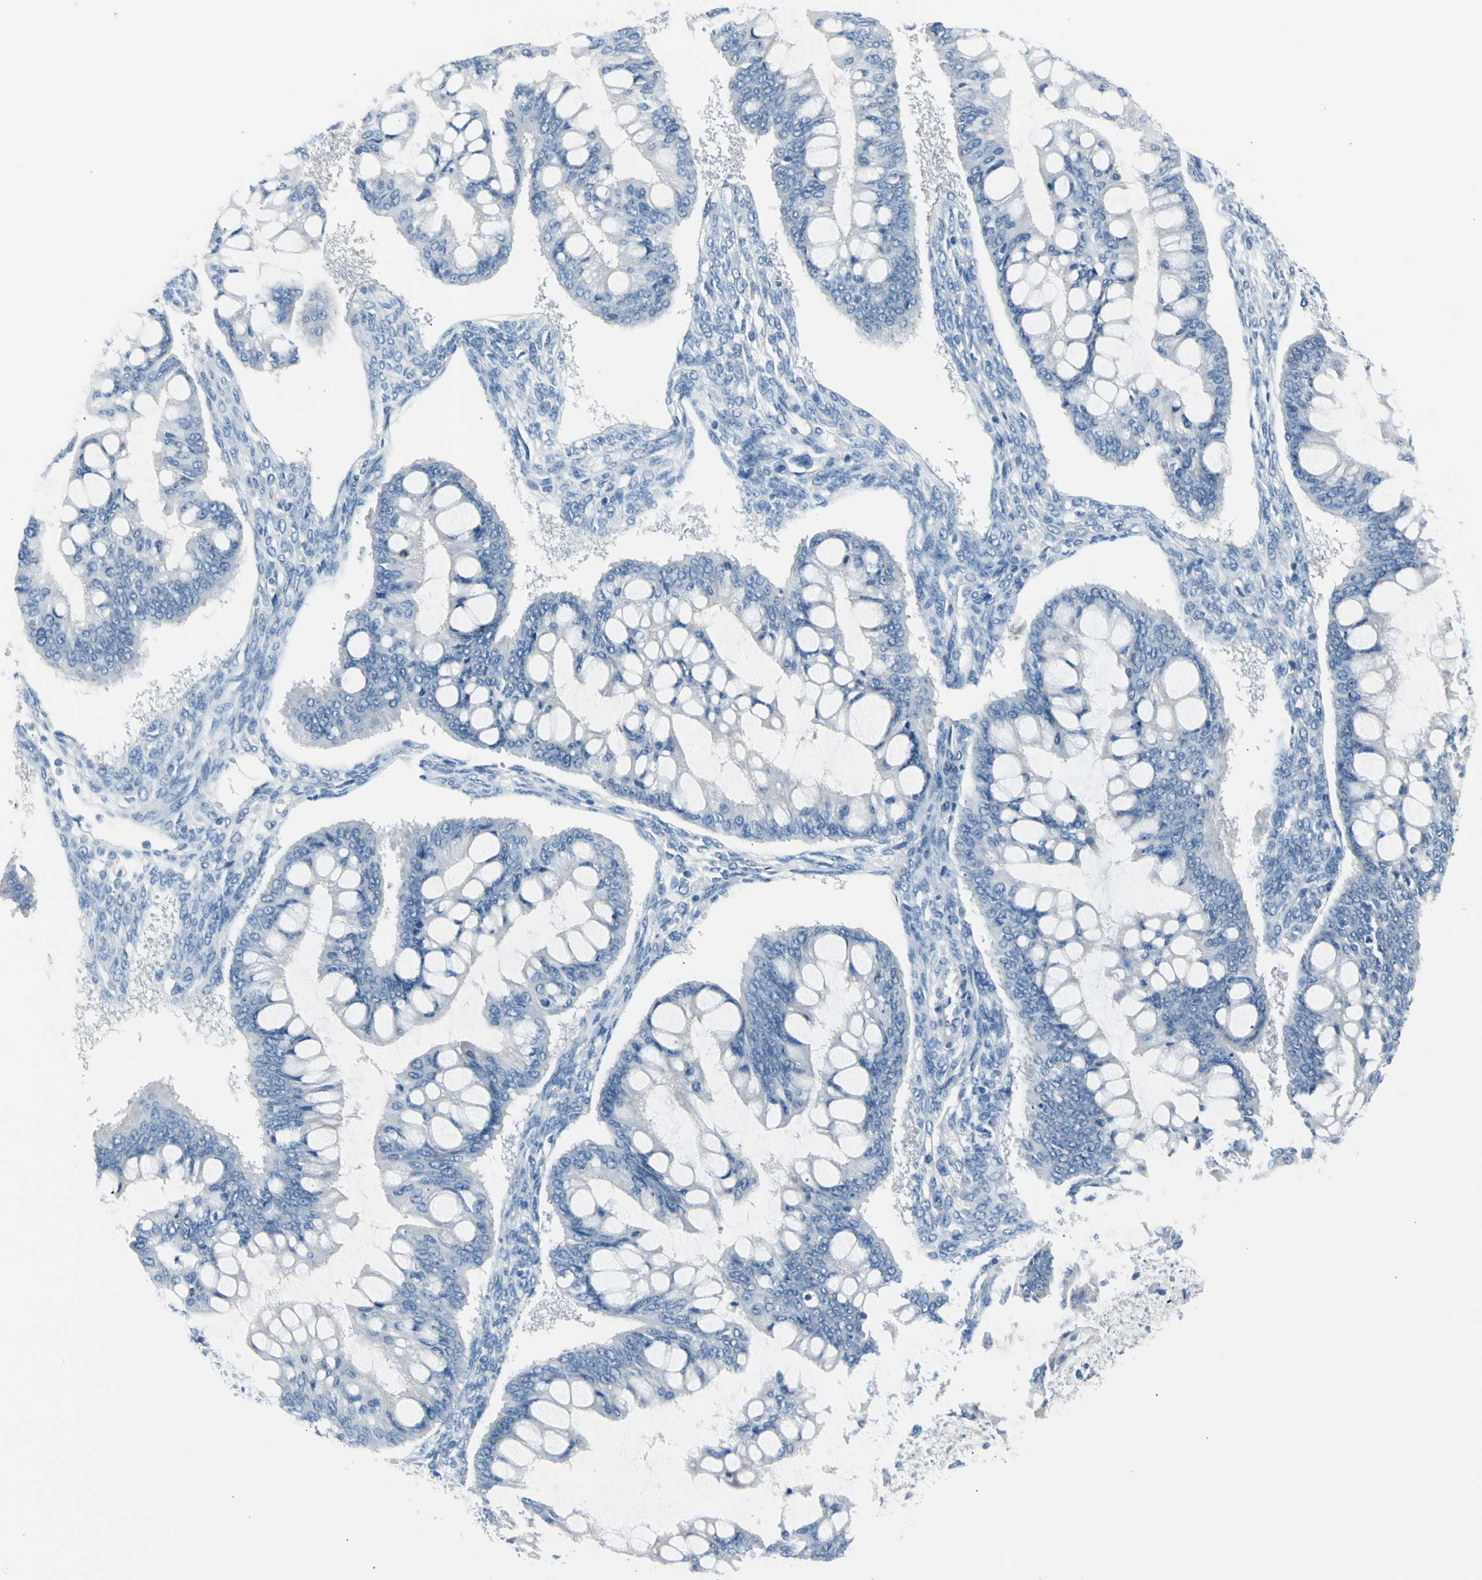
{"staining": {"intensity": "negative", "quantity": "none", "location": "none"}, "tissue": "ovarian cancer", "cell_type": "Tumor cells", "image_type": "cancer", "snomed": [{"axis": "morphology", "description": "Cystadenocarcinoma, mucinous, NOS"}, {"axis": "topography", "description": "Ovary"}], "caption": "DAB immunohistochemical staining of ovarian mucinous cystadenocarcinoma exhibits no significant positivity in tumor cells. Nuclei are stained in blue.", "gene": "TPO", "patient": {"sex": "female", "age": 73}}